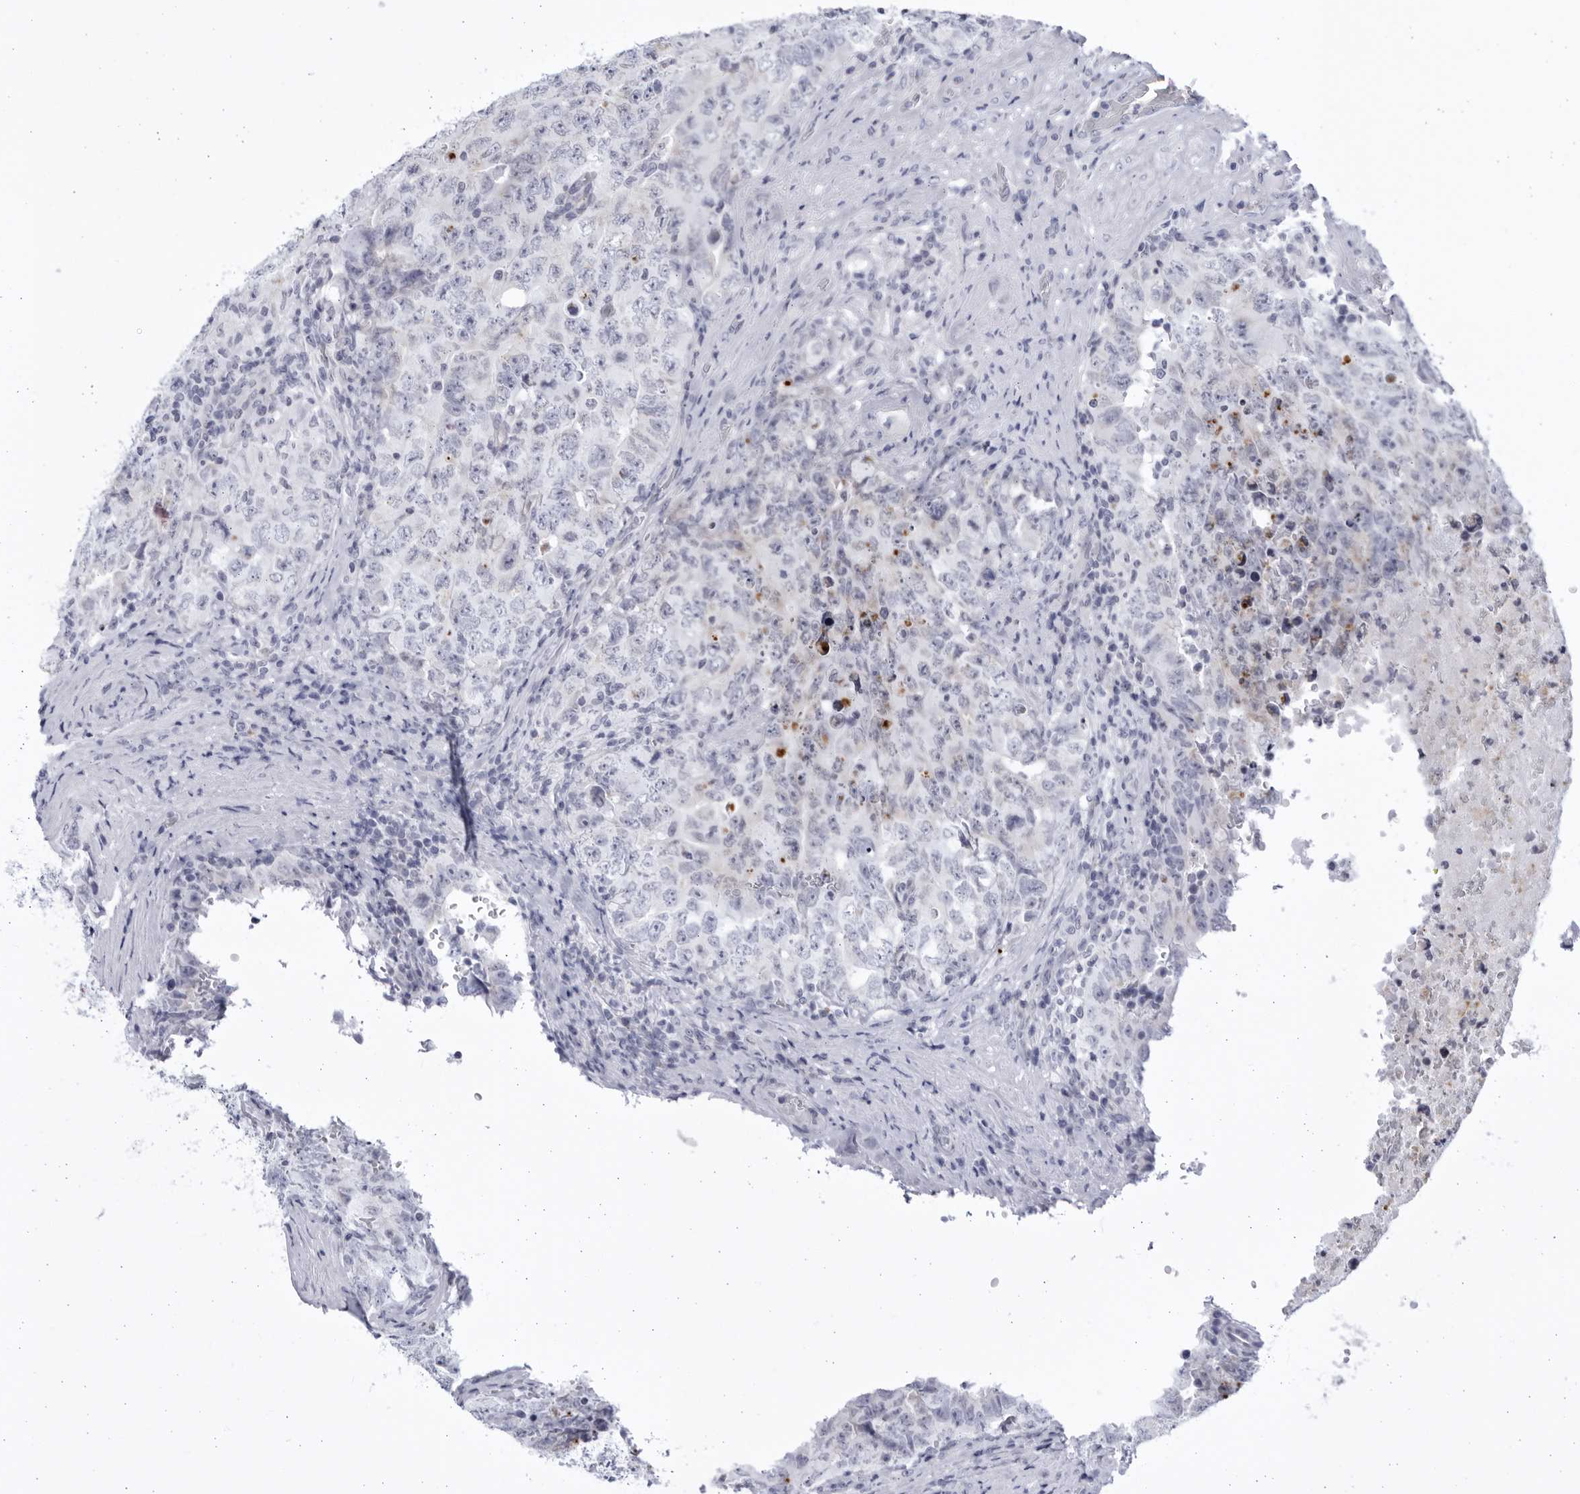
{"staining": {"intensity": "negative", "quantity": "none", "location": "none"}, "tissue": "testis cancer", "cell_type": "Tumor cells", "image_type": "cancer", "snomed": [{"axis": "morphology", "description": "Carcinoma, Embryonal, NOS"}, {"axis": "topography", "description": "Testis"}], "caption": "Photomicrograph shows no protein expression in tumor cells of testis embryonal carcinoma tissue.", "gene": "CCDC181", "patient": {"sex": "male", "age": 26}}